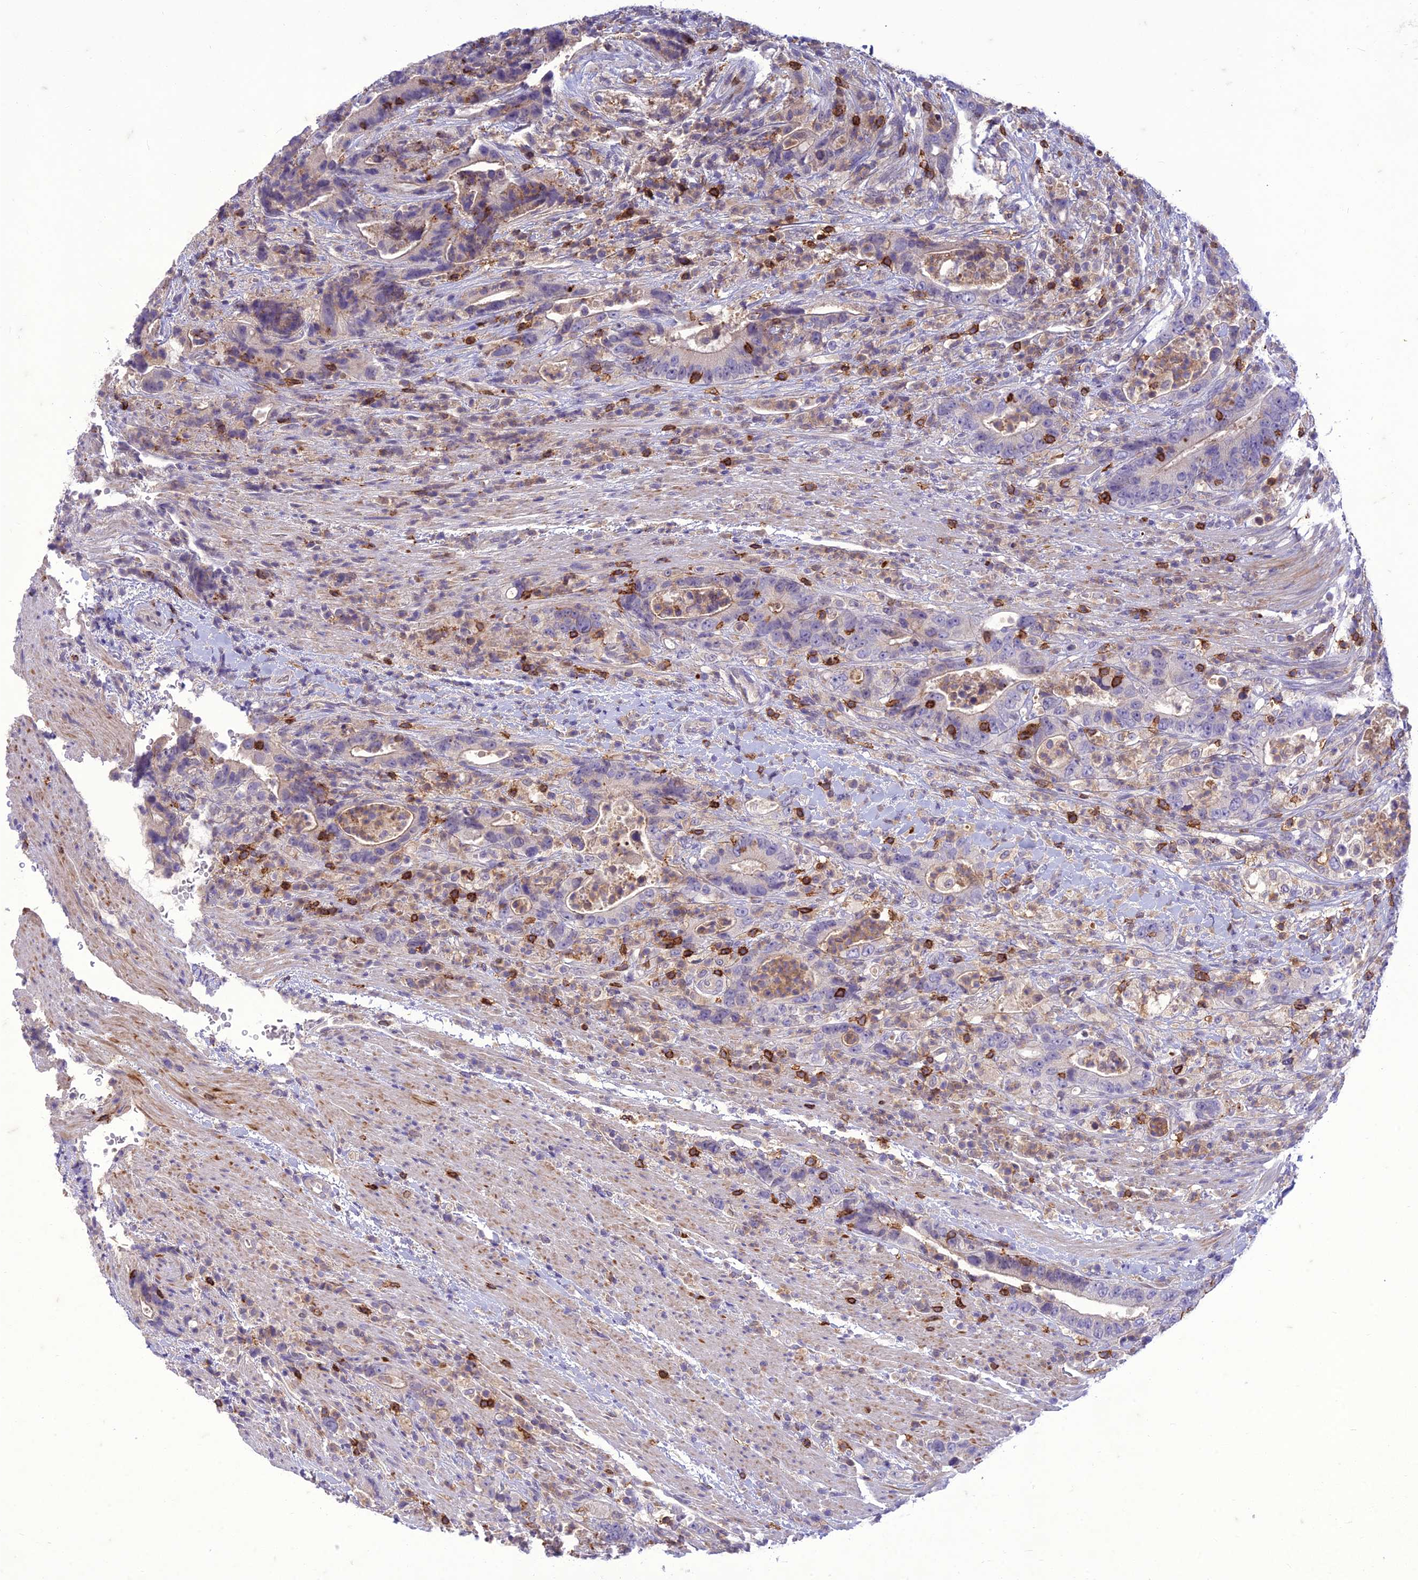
{"staining": {"intensity": "negative", "quantity": "none", "location": "none"}, "tissue": "colorectal cancer", "cell_type": "Tumor cells", "image_type": "cancer", "snomed": [{"axis": "morphology", "description": "Adenocarcinoma, NOS"}, {"axis": "topography", "description": "Colon"}], "caption": "Image shows no protein staining in tumor cells of colorectal adenocarcinoma tissue.", "gene": "ITGAE", "patient": {"sex": "female", "age": 75}}